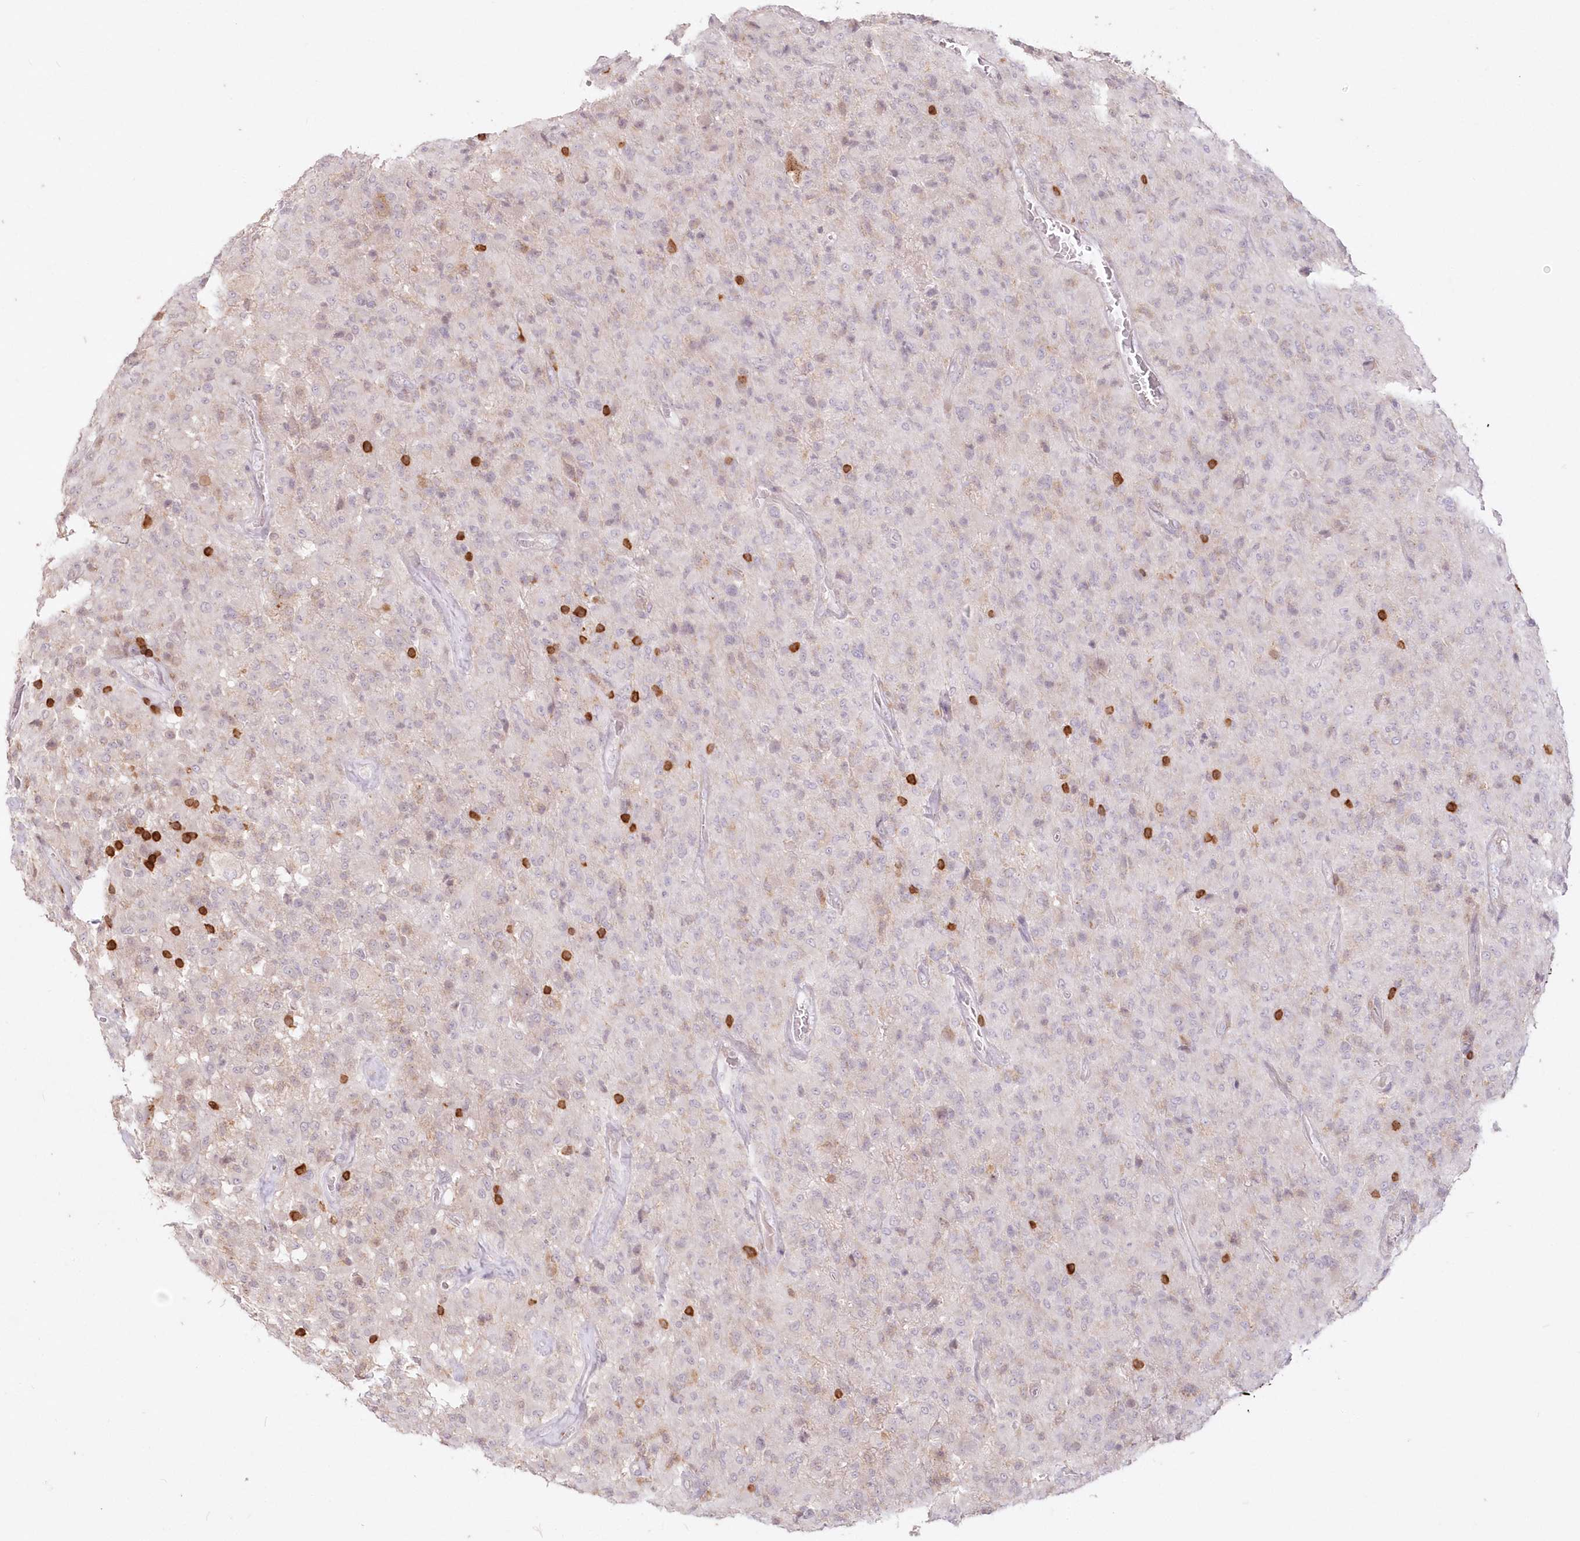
{"staining": {"intensity": "negative", "quantity": "none", "location": "none"}, "tissue": "glioma", "cell_type": "Tumor cells", "image_type": "cancer", "snomed": [{"axis": "morphology", "description": "Glioma, malignant, High grade"}, {"axis": "topography", "description": "Brain"}], "caption": "Tumor cells show no significant protein staining in glioma.", "gene": "MTMR3", "patient": {"sex": "female", "age": 57}}